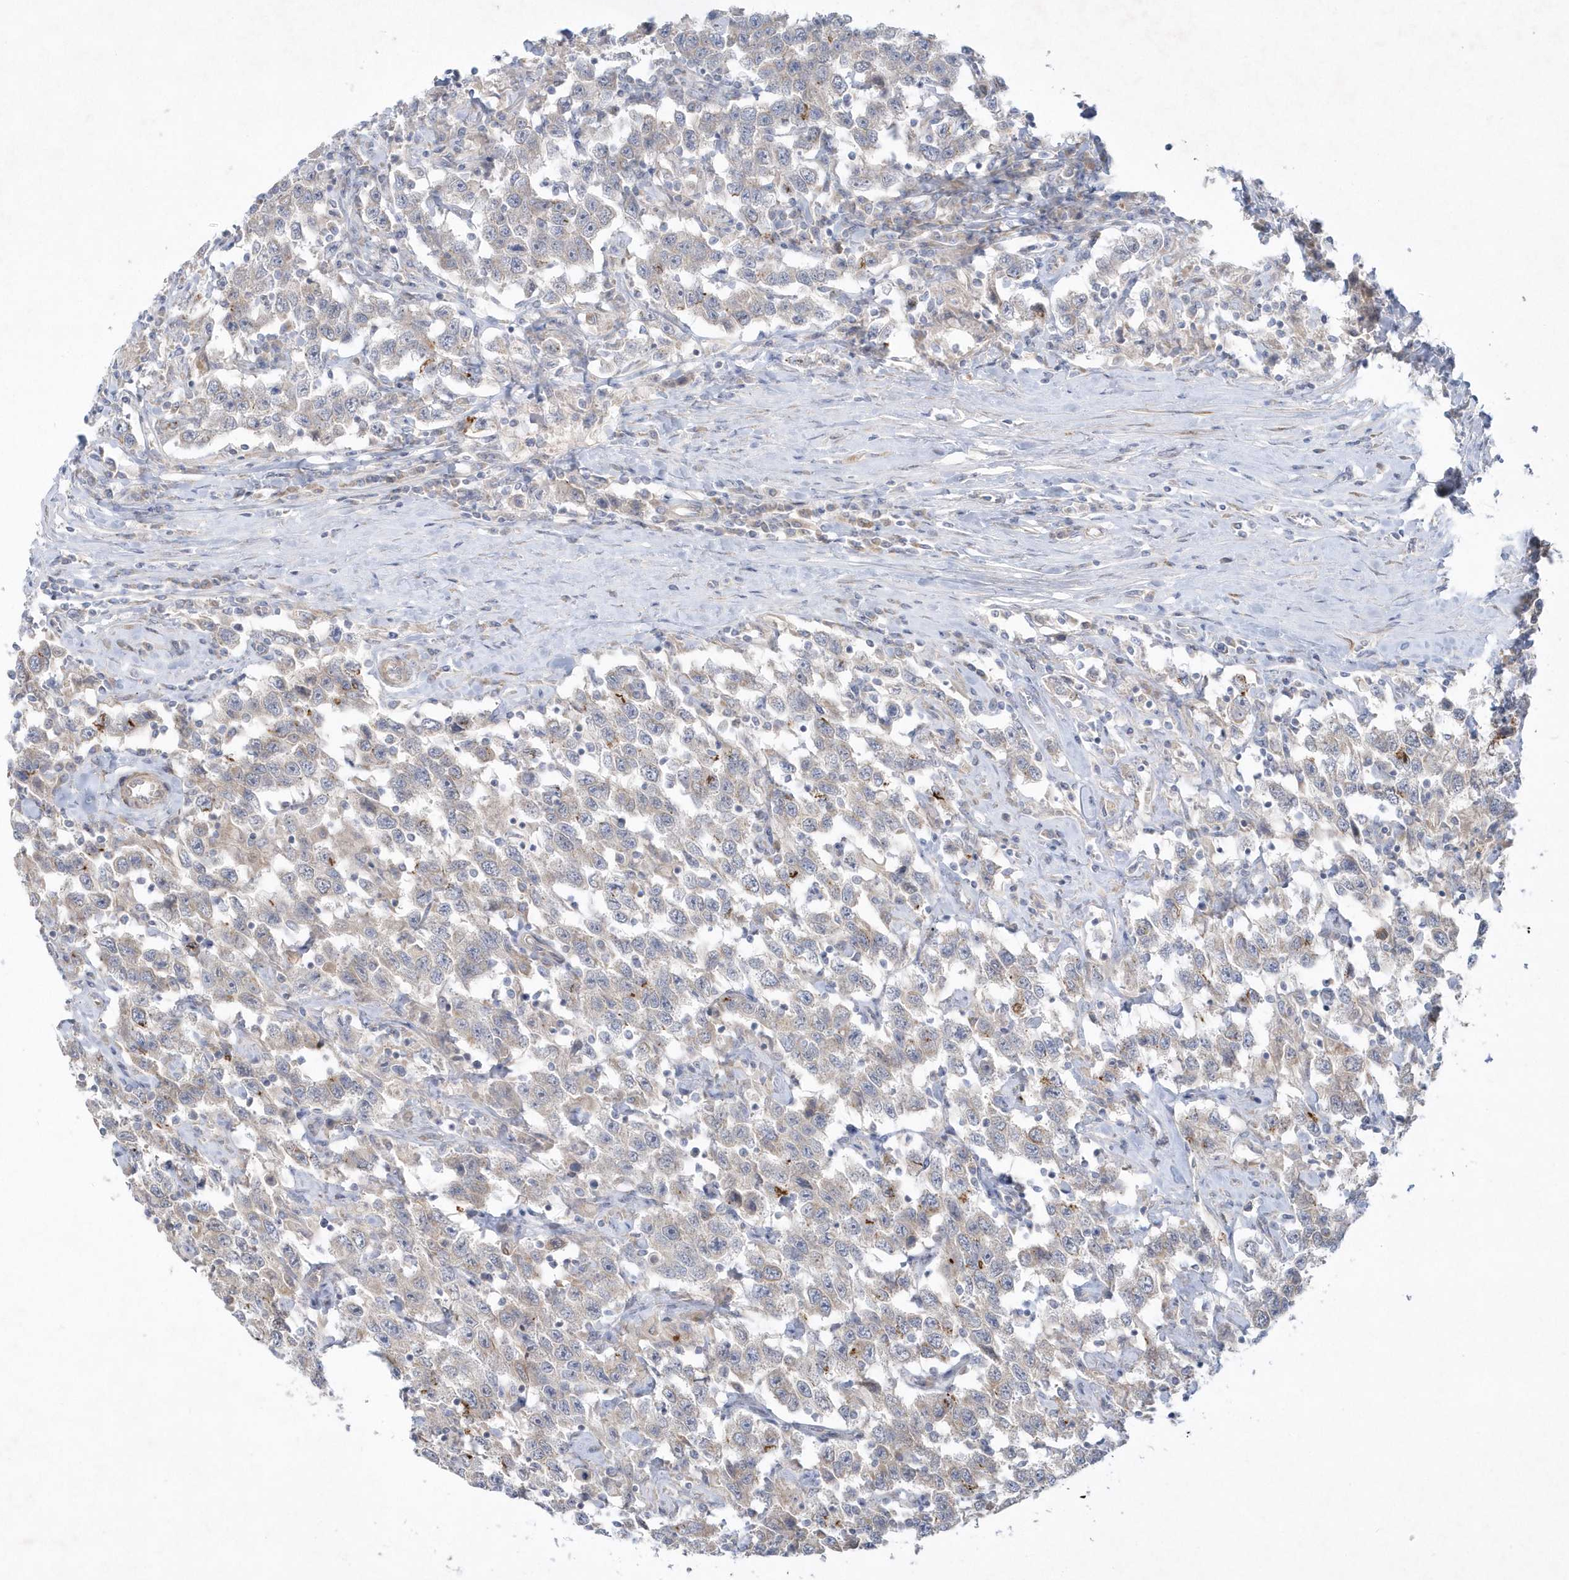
{"staining": {"intensity": "negative", "quantity": "none", "location": "none"}, "tissue": "testis cancer", "cell_type": "Tumor cells", "image_type": "cancer", "snomed": [{"axis": "morphology", "description": "Seminoma, NOS"}, {"axis": "topography", "description": "Testis"}], "caption": "An image of testis seminoma stained for a protein demonstrates no brown staining in tumor cells. (DAB immunohistochemistry (IHC) visualized using brightfield microscopy, high magnification).", "gene": "LARS1", "patient": {"sex": "male", "age": 41}}